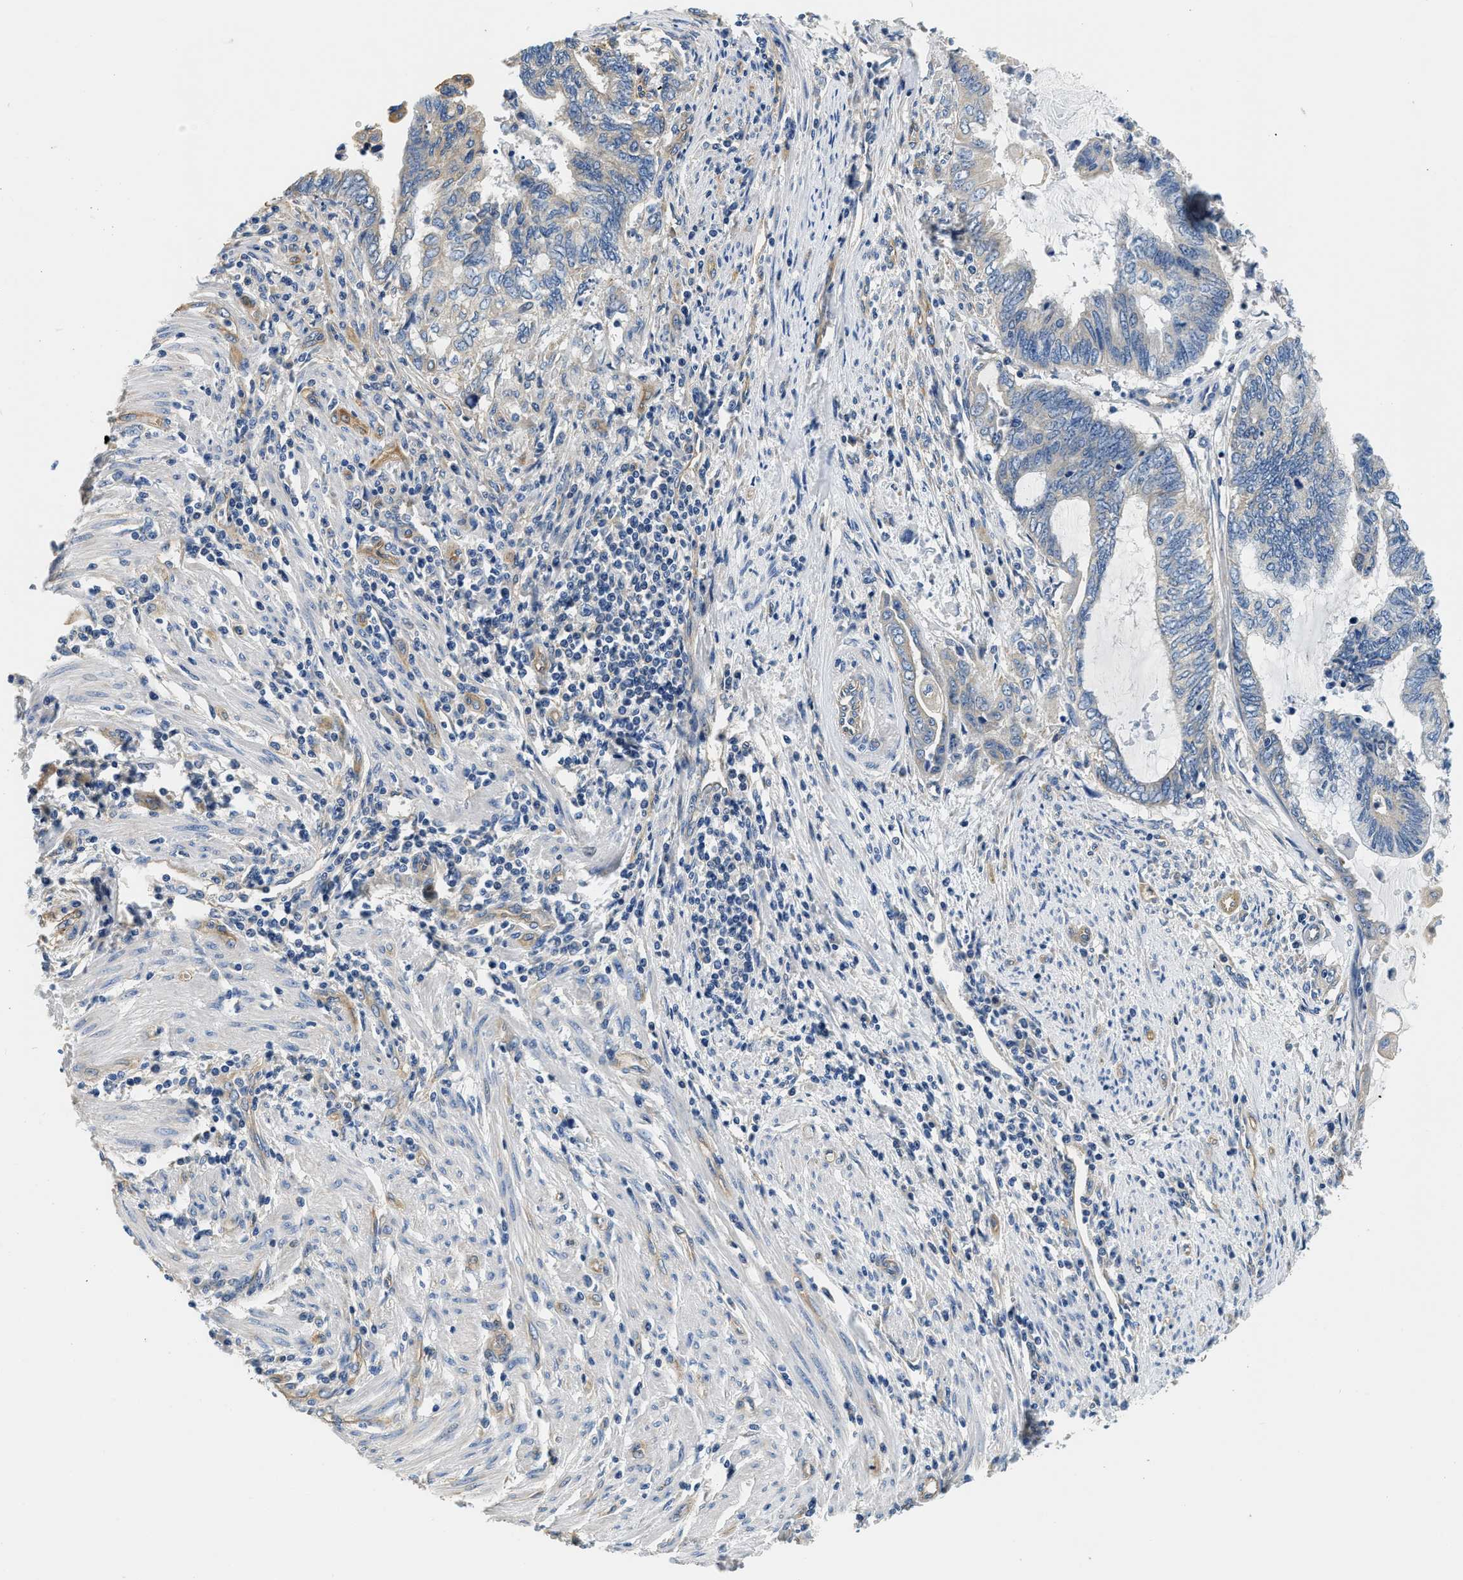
{"staining": {"intensity": "negative", "quantity": "none", "location": "none"}, "tissue": "endometrial cancer", "cell_type": "Tumor cells", "image_type": "cancer", "snomed": [{"axis": "morphology", "description": "Adenocarcinoma, NOS"}, {"axis": "topography", "description": "Uterus"}, {"axis": "topography", "description": "Endometrium"}], "caption": "Endometrial cancer stained for a protein using IHC shows no staining tumor cells.", "gene": "CSDE1", "patient": {"sex": "female", "age": 70}}